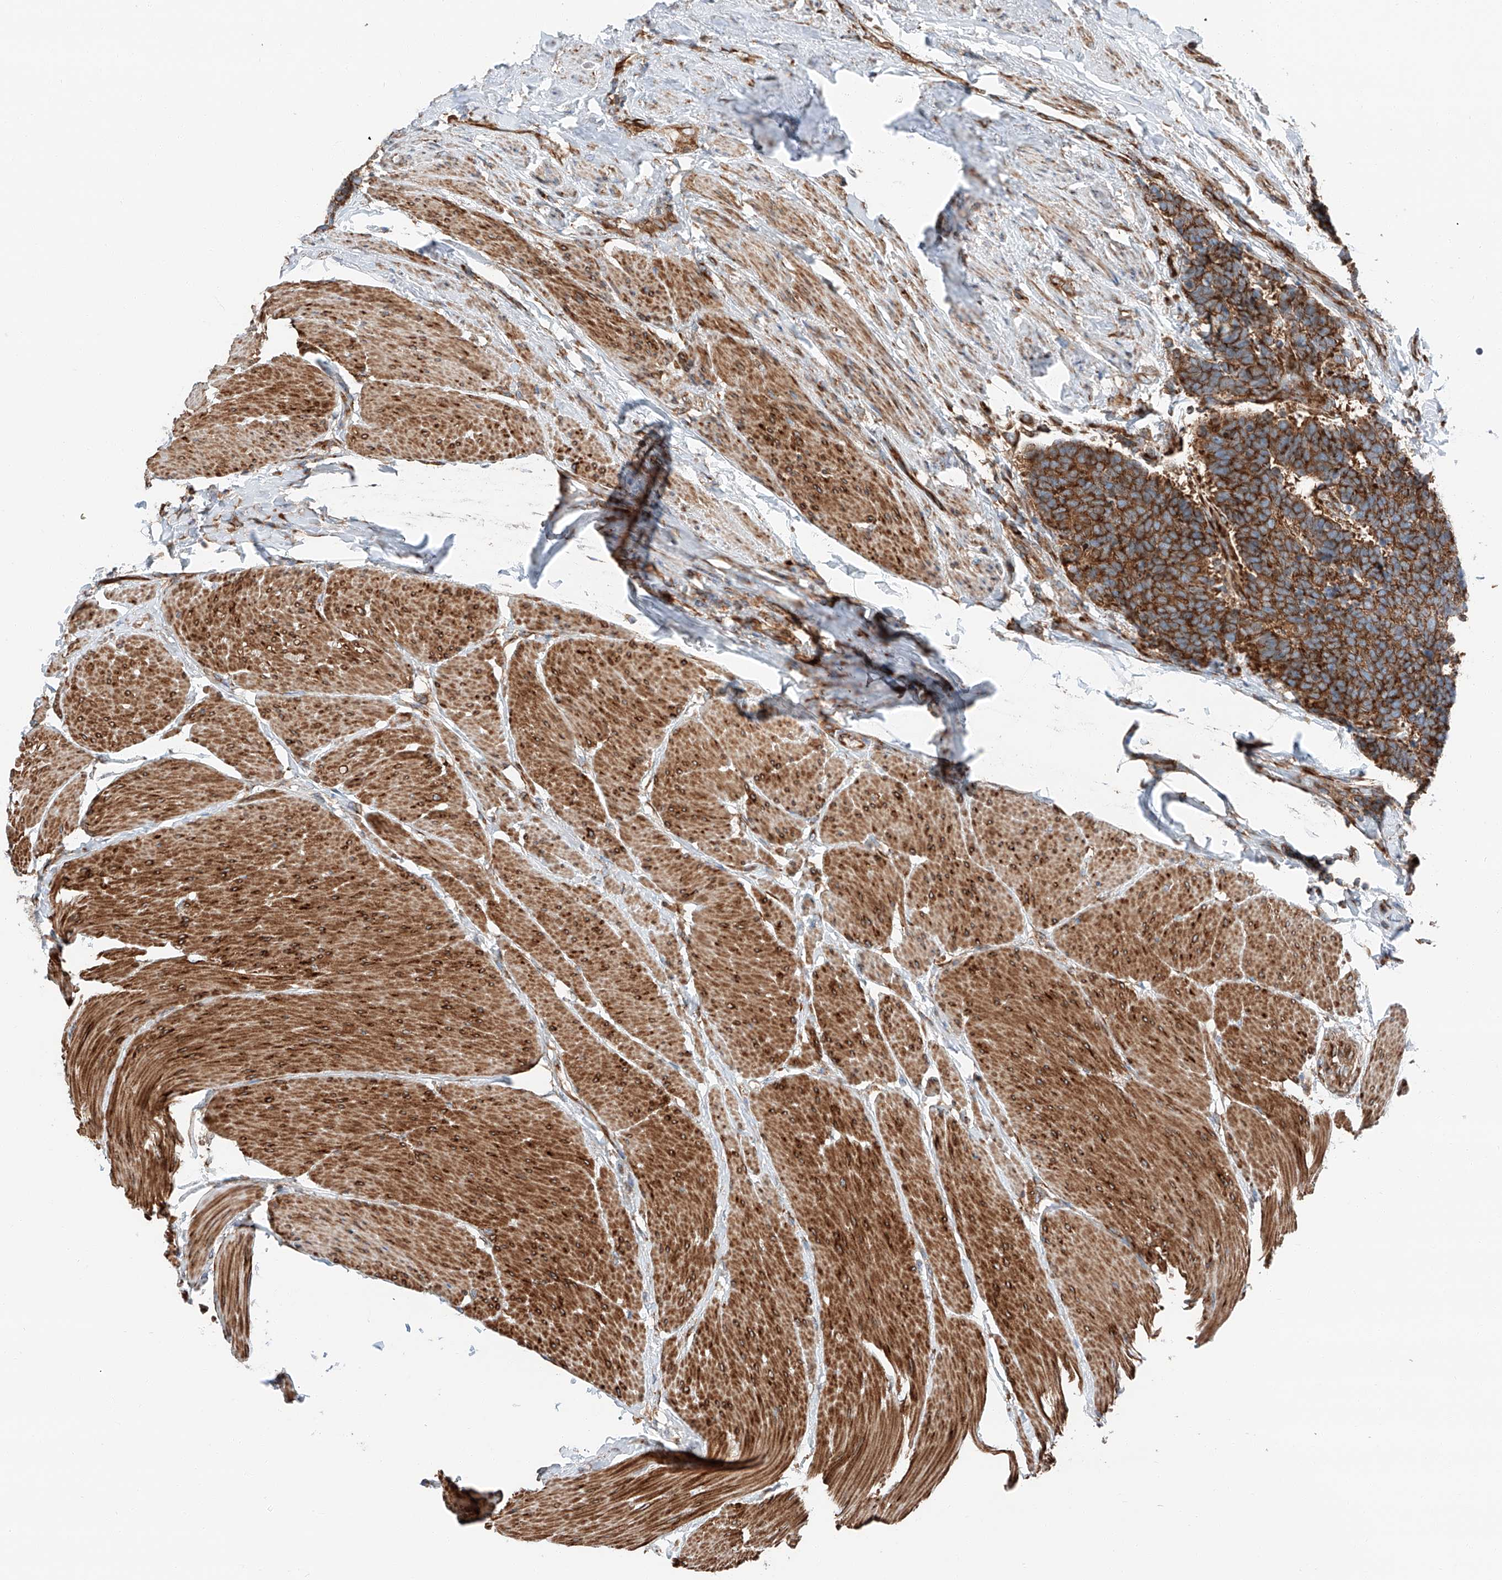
{"staining": {"intensity": "moderate", "quantity": ">75%", "location": "cytoplasmic/membranous"}, "tissue": "carcinoid", "cell_type": "Tumor cells", "image_type": "cancer", "snomed": [{"axis": "morphology", "description": "Carcinoma, NOS"}, {"axis": "morphology", "description": "Carcinoid, malignant, NOS"}, {"axis": "topography", "description": "Urinary bladder"}], "caption": "About >75% of tumor cells in carcinoma display moderate cytoplasmic/membranous protein staining as visualized by brown immunohistochemical staining.", "gene": "ZC3H15", "patient": {"sex": "male", "age": 57}}